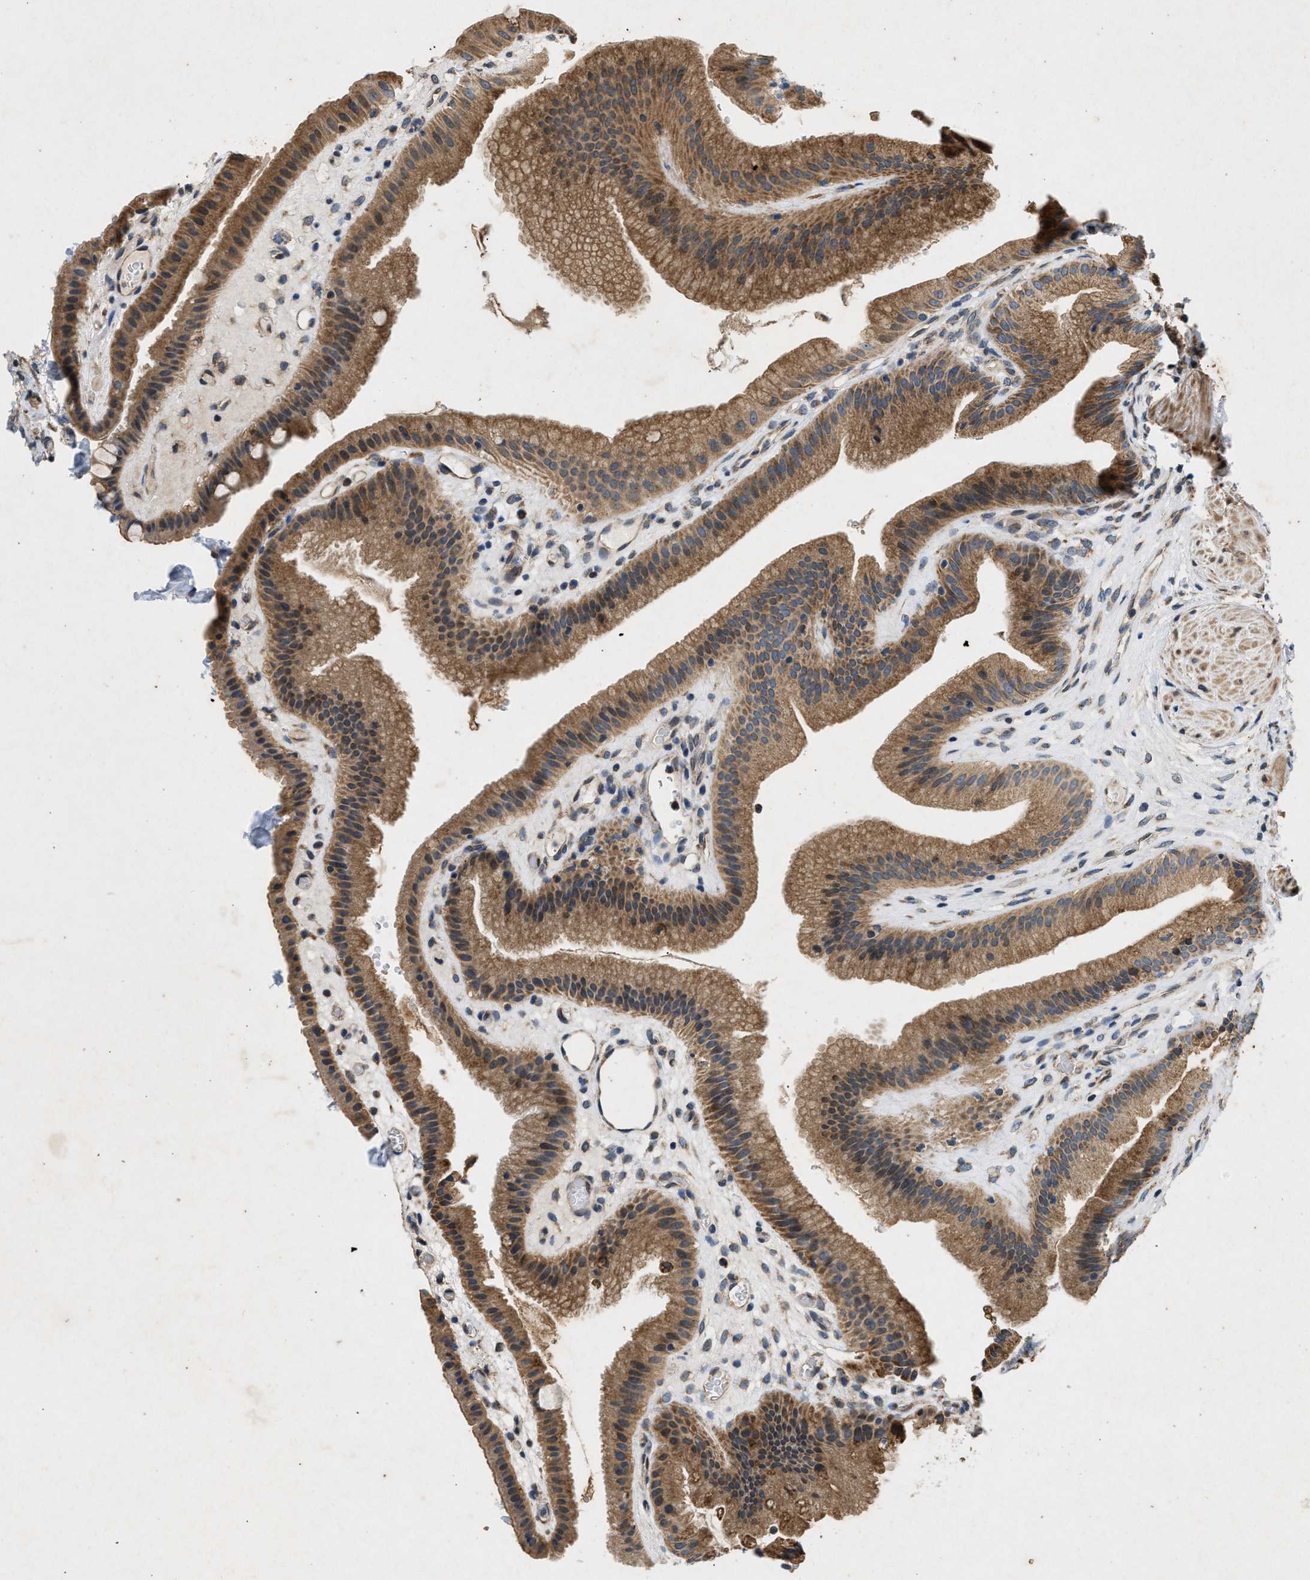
{"staining": {"intensity": "strong", "quantity": ">75%", "location": "cytoplasmic/membranous"}, "tissue": "gallbladder", "cell_type": "Glandular cells", "image_type": "normal", "snomed": [{"axis": "morphology", "description": "Normal tissue, NOS"}, {"axis": "topography", "description": "Gallbladder"}], "caption": "Immunohistochemical staining of benign gallbladder displays >75% levels of strong cytoplasmic/membranous protein expression in about >75% of glandular cells.", "gene": "PRKG2", "patient": {"sex": "male", "age": 49}}